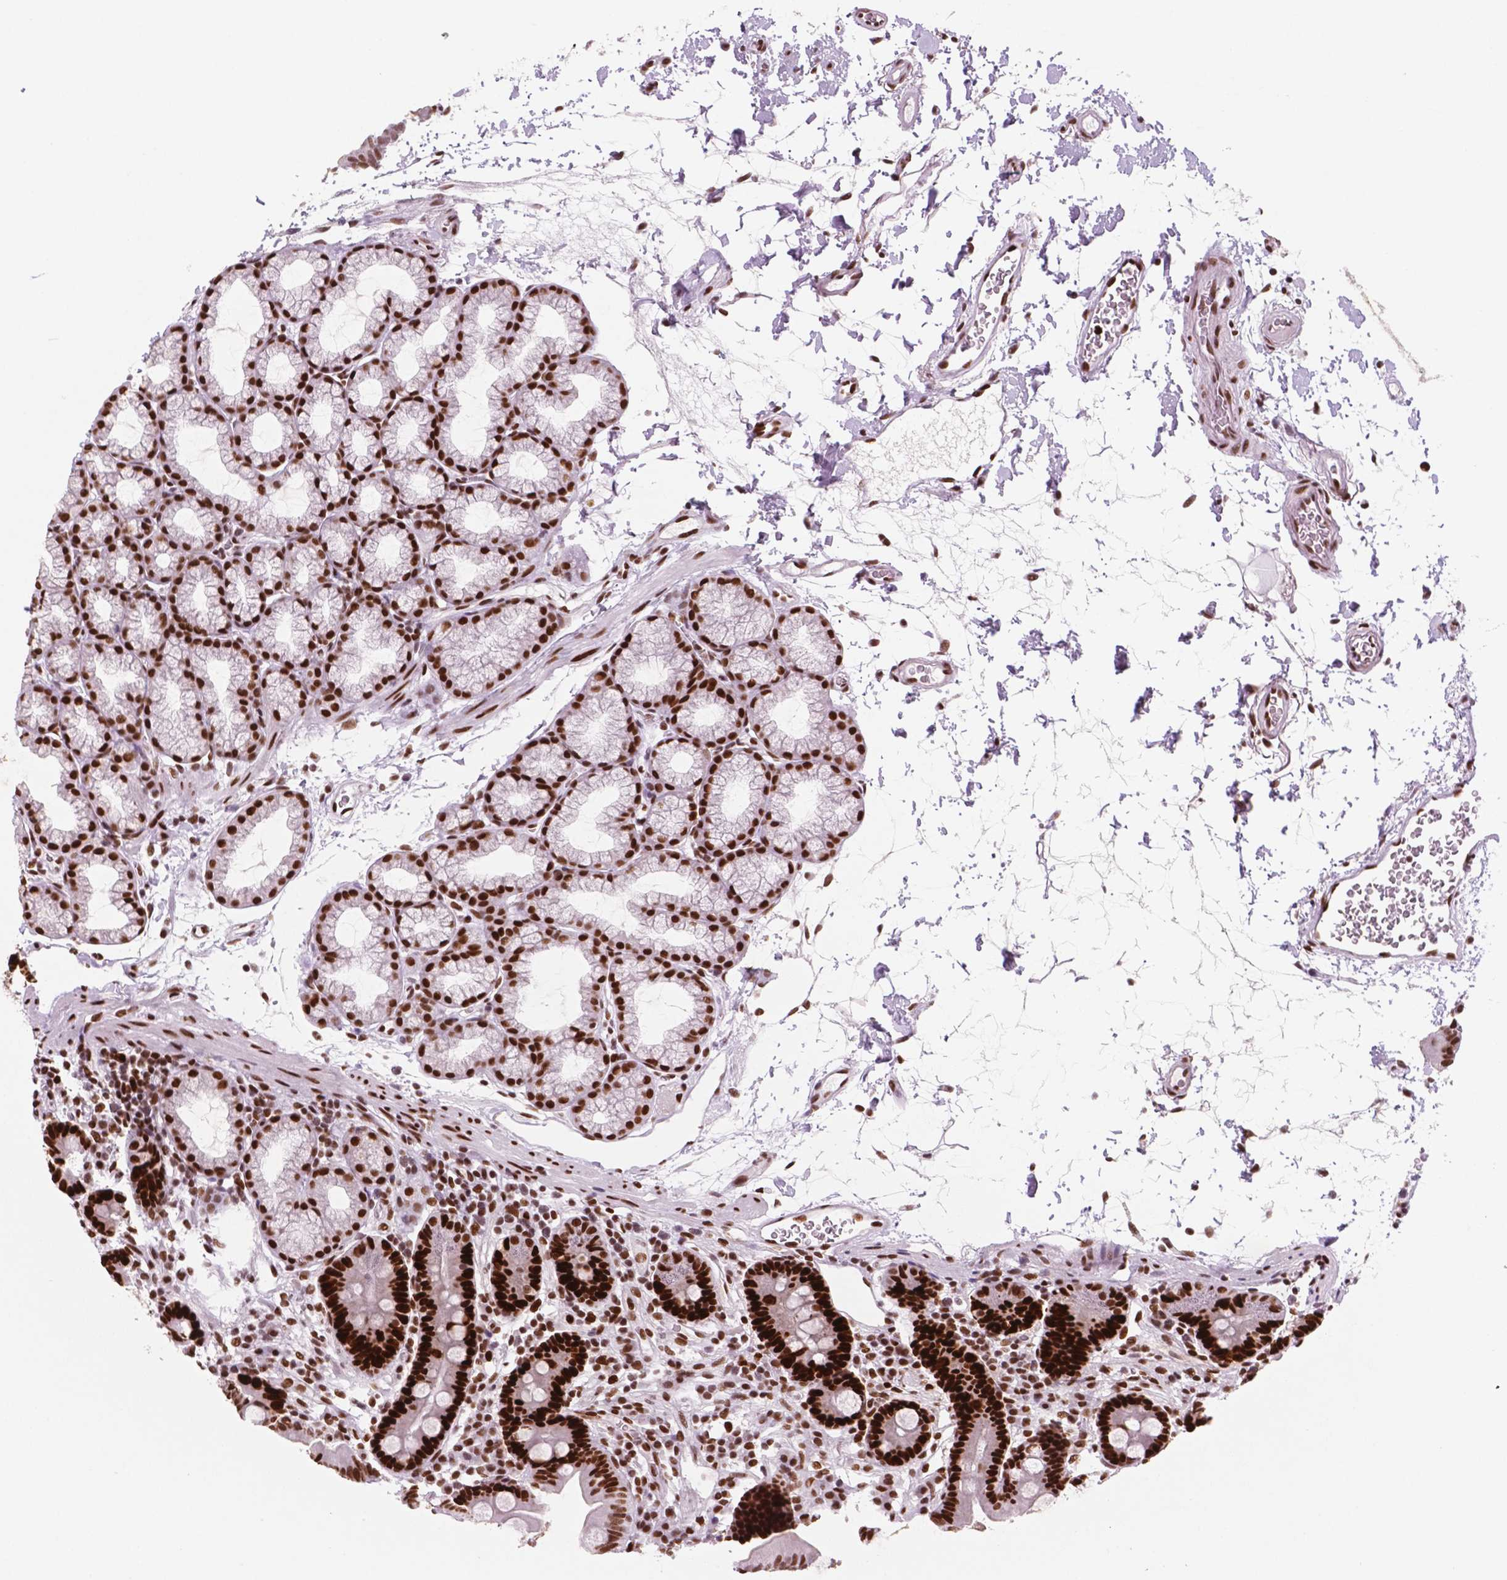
{"staining": {"intensity": "strong", "quantity": "25%-75%", "location": "nuclear"}, "tissue": "duodenum", "cell_type": "Glandular cells", "image_type": "normal", "snomed": [{"axis": "morphology", "description": "Normal tissue, NOS"}, {"axis": "topography", "description": "Pancreas"}, {"axis": "topography", "description": "Duodenum"}], "caption": "A high amount of strong nuclear positivity is present in approximately 25%-75% of glandular cells in unremarkable duodenum. Nuclei are stained in blue.", "gene": "MSH6", "patient": {"sex": "male", "age": 59}}